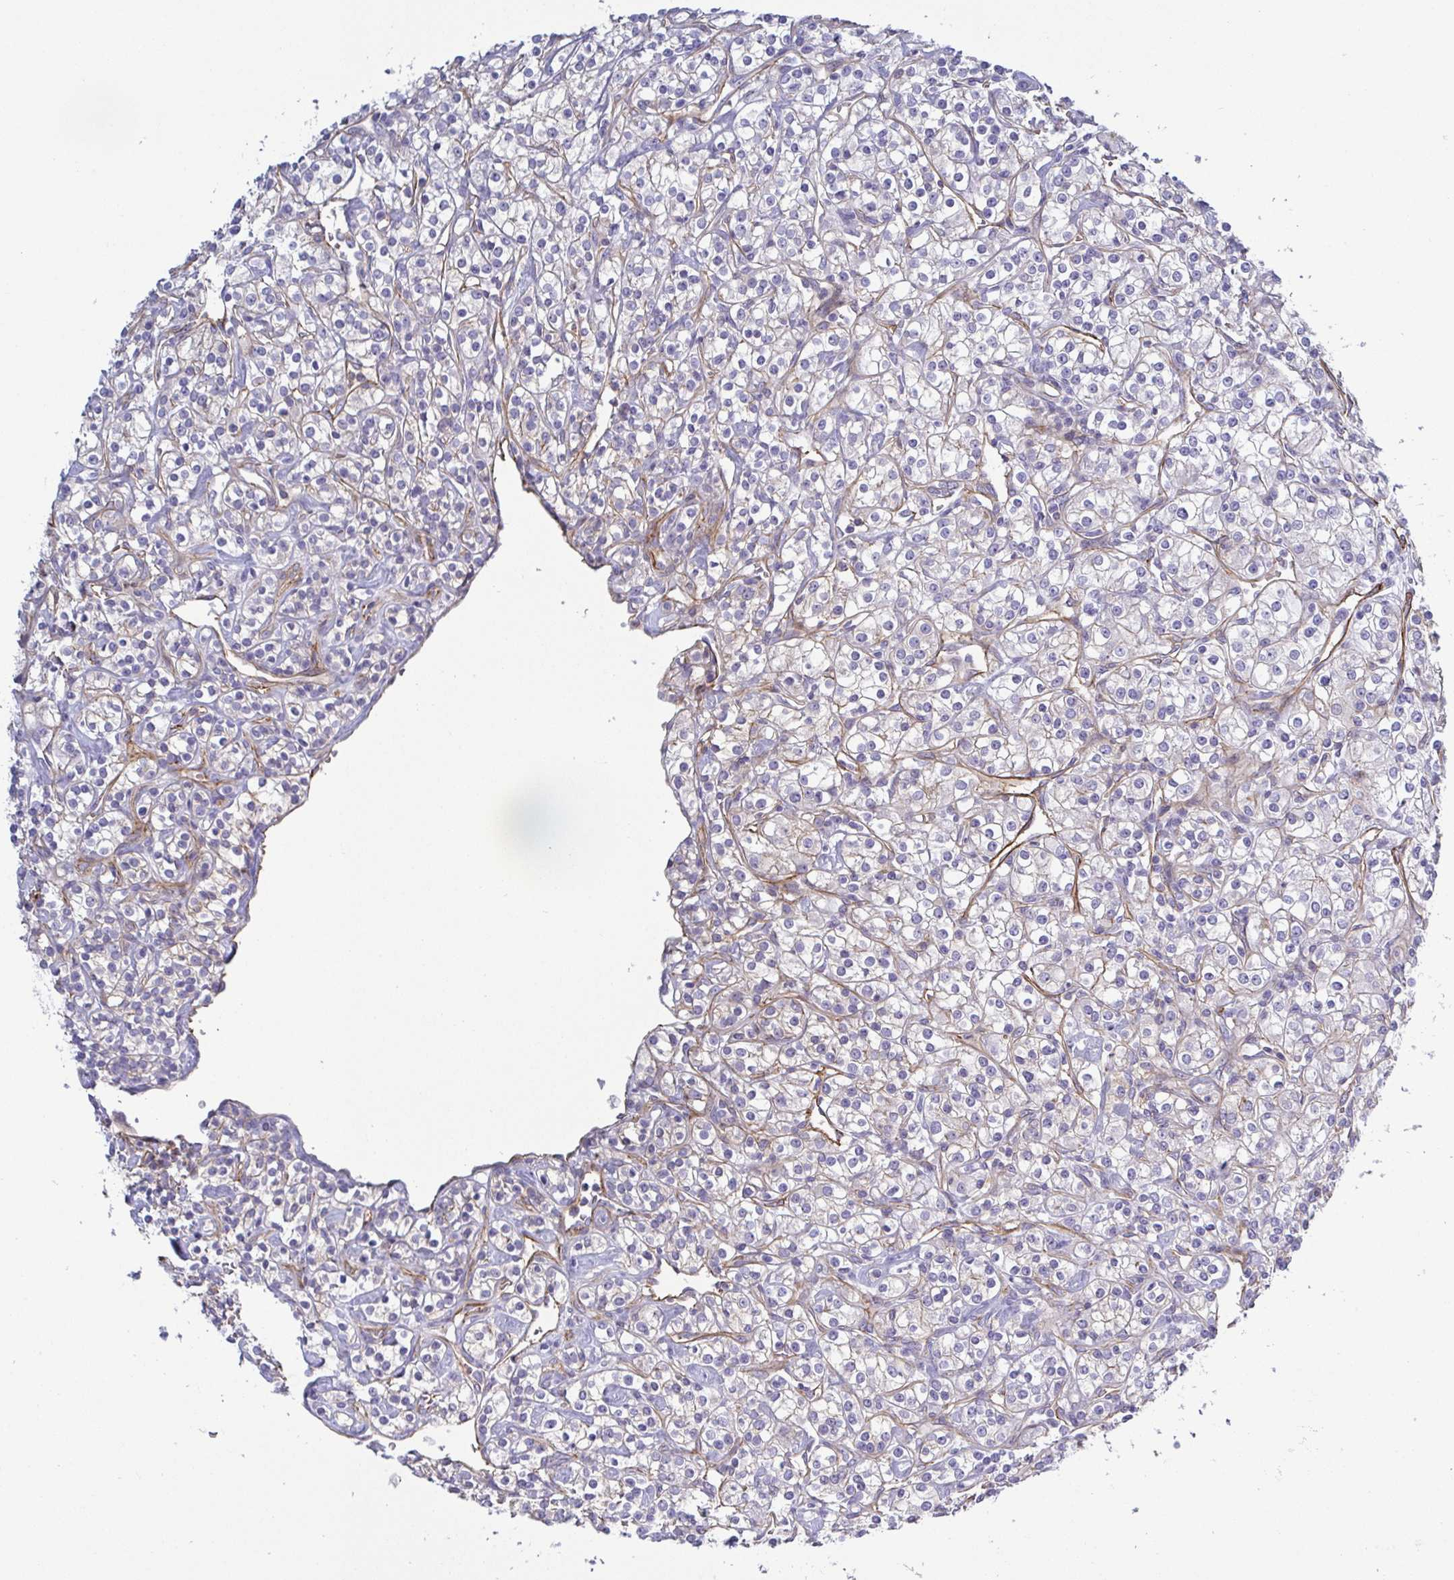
{"staining": {"intensity": "negative", "quantity": "none", "location": "none"}, "tissue": "renal cancer", "cell_type": "Tumor cells", "image_type": "cancer", "snomed": [{"axis": "morphology", "description": "Adenocarcinoma, NOS"}, {"axis": "topography", "description": "Kidney"}], "caption": "DAB (3,3'-diaminobenzidine) immunohistochemical staining of human adenocarcinoma (renal) displays no significant staining in tumor cells.", "gene": "LIMA1", "patient": {"sex": "male", "age": 77}}